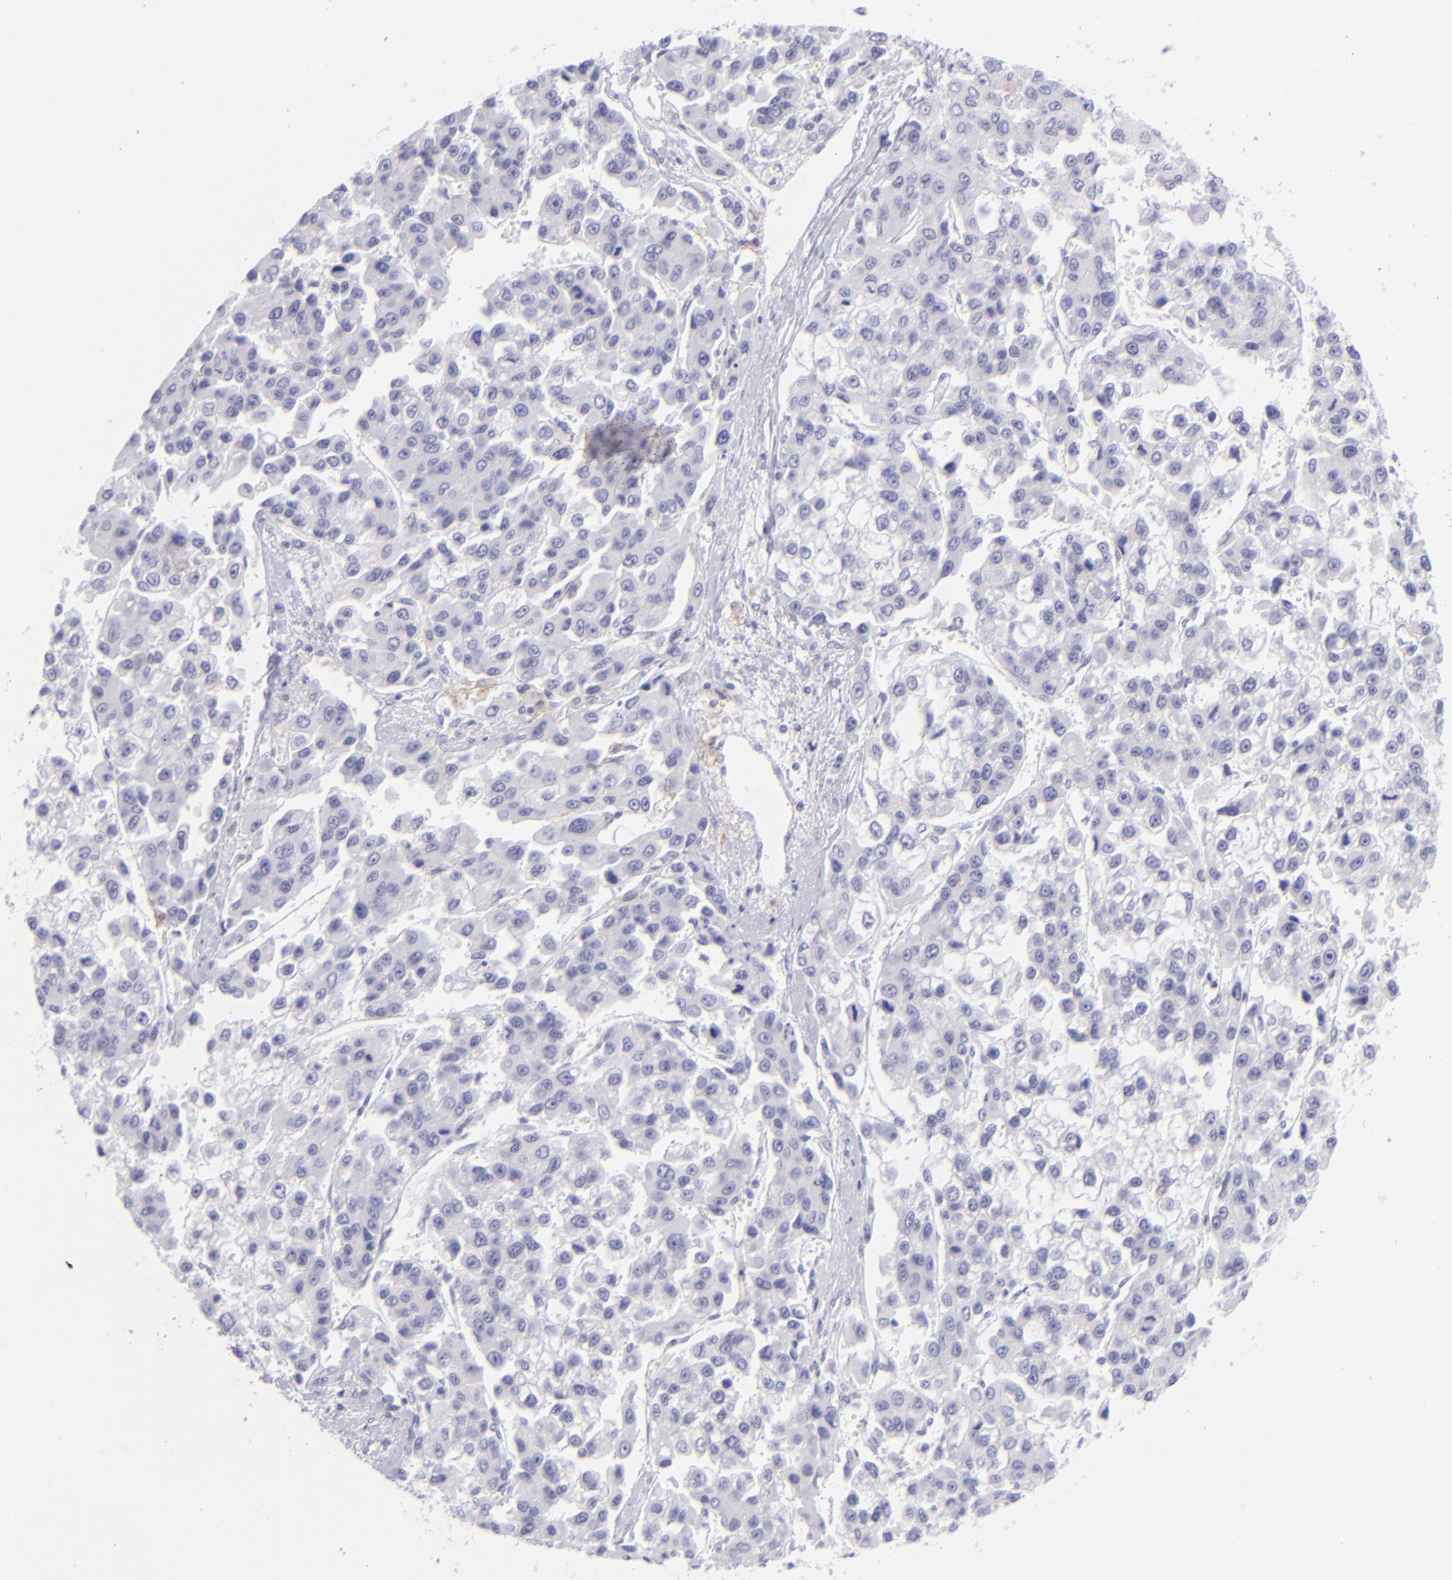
{"staining": {"intensity": "negative", "quantity": "none", "location": "none"}, "tissue": "liver cancer", "cell_type": "Tumor cells", "image_type": "cancer", "snomed": [{"axis": "morphology", "description": "Carcinoma, Hepatocellular, NOS"}, {"axis": "topography", "description": "Liver"}], "caption": "Immunohistochemical staining of liver cancer (hepatocellular carcinoma) displays no significant expression in tumor cells. Nuclei are stained in blue.", "gene": "CD72", "patient": {"sex": "female", "age": 66}}